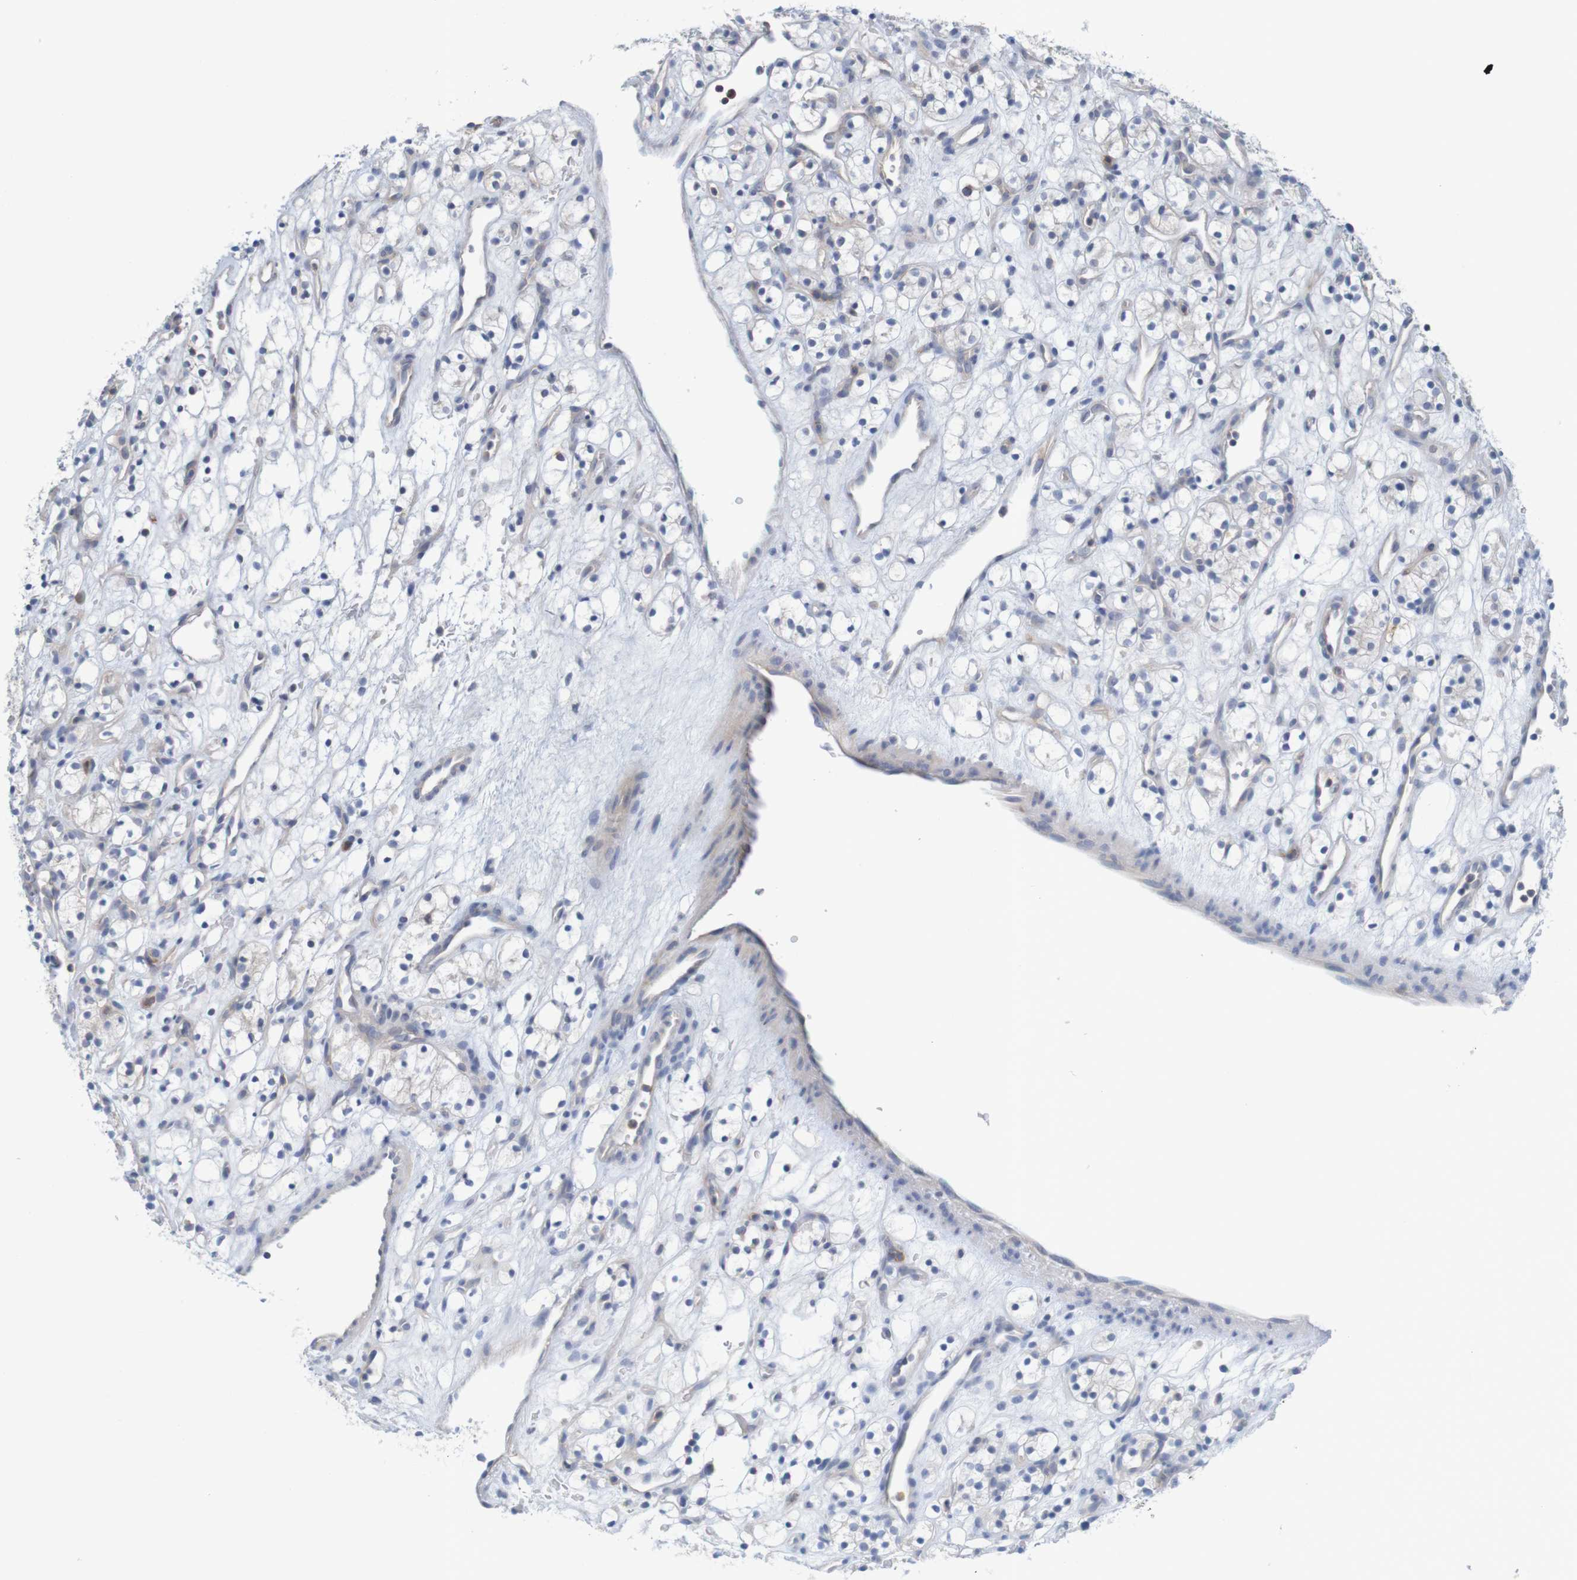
{"staining": {"intensity": "negative", "quantity": "none", "location": "none"}, "tissue": "renal cancer", "cell_type": "Tumor cells", "image_type": "cancer", "snomed": [{"axis": "morphology", "description": "Adenocarcinoma, NOS"}, {"axis": "topography", "description": "Kidney"}], "caption": "IHC of renal cancer (adenocarcinoma) shows no expression in tumor cells.", "gene": "NAV2", "patient": {"sex": "female", "age": 60}}